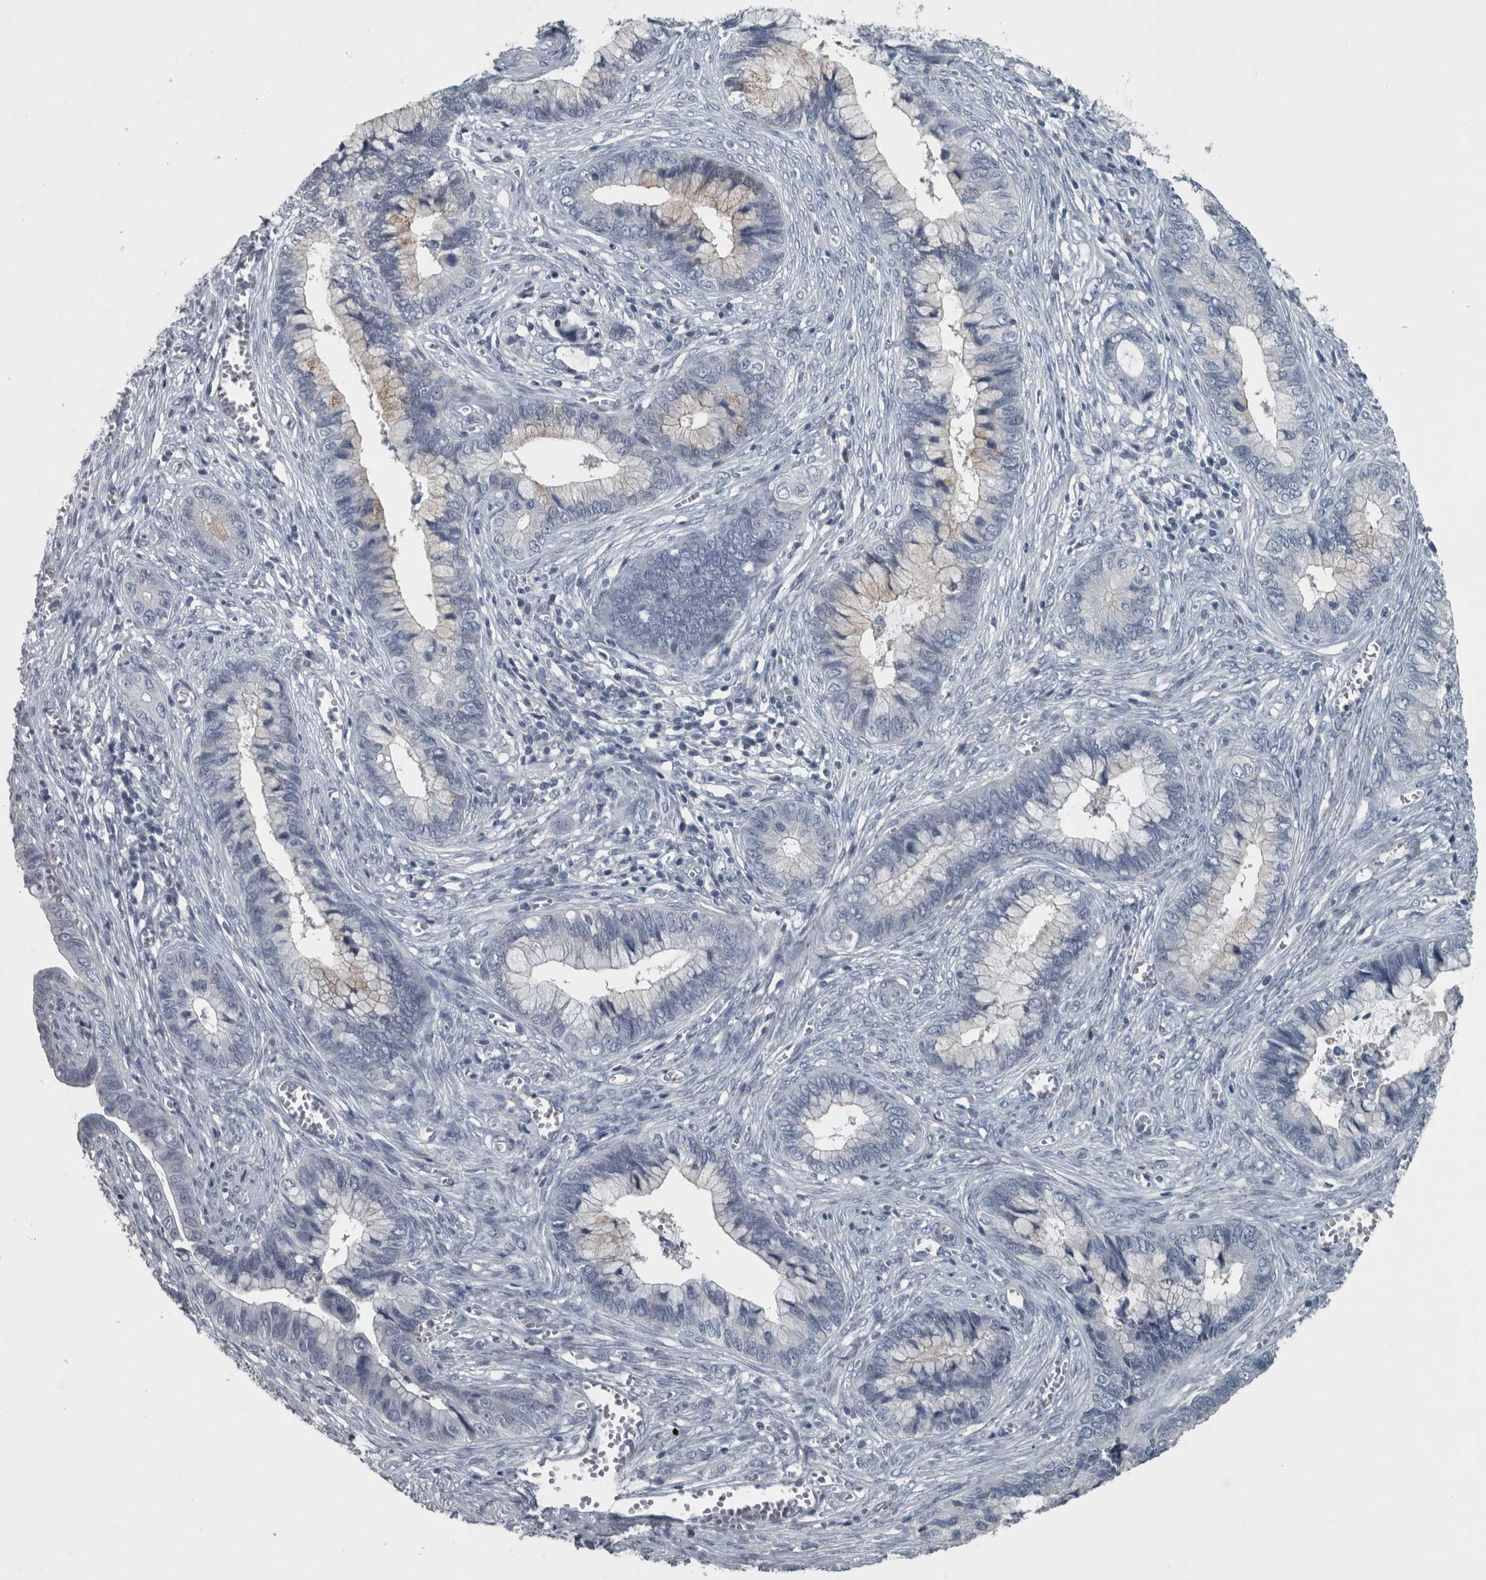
{"staining": {"intensity": "negative", "quantity": "none", "location": "none"}, "tissue": "cervical cancer", "cell_type": "Tumor cells", "image_type": "cancer", "snomed": [{"axis": "morphology", "description": "Adenocarcinoma, NOS"}, {"axis": "topography", "description": "Cervix"}], "caption": "Photomicrograph shows no significant protein expression in tumor cells of cervical adenocarcinoma.", "gene": "KRT20", "patient": {"sex": "female", "age": 44}}